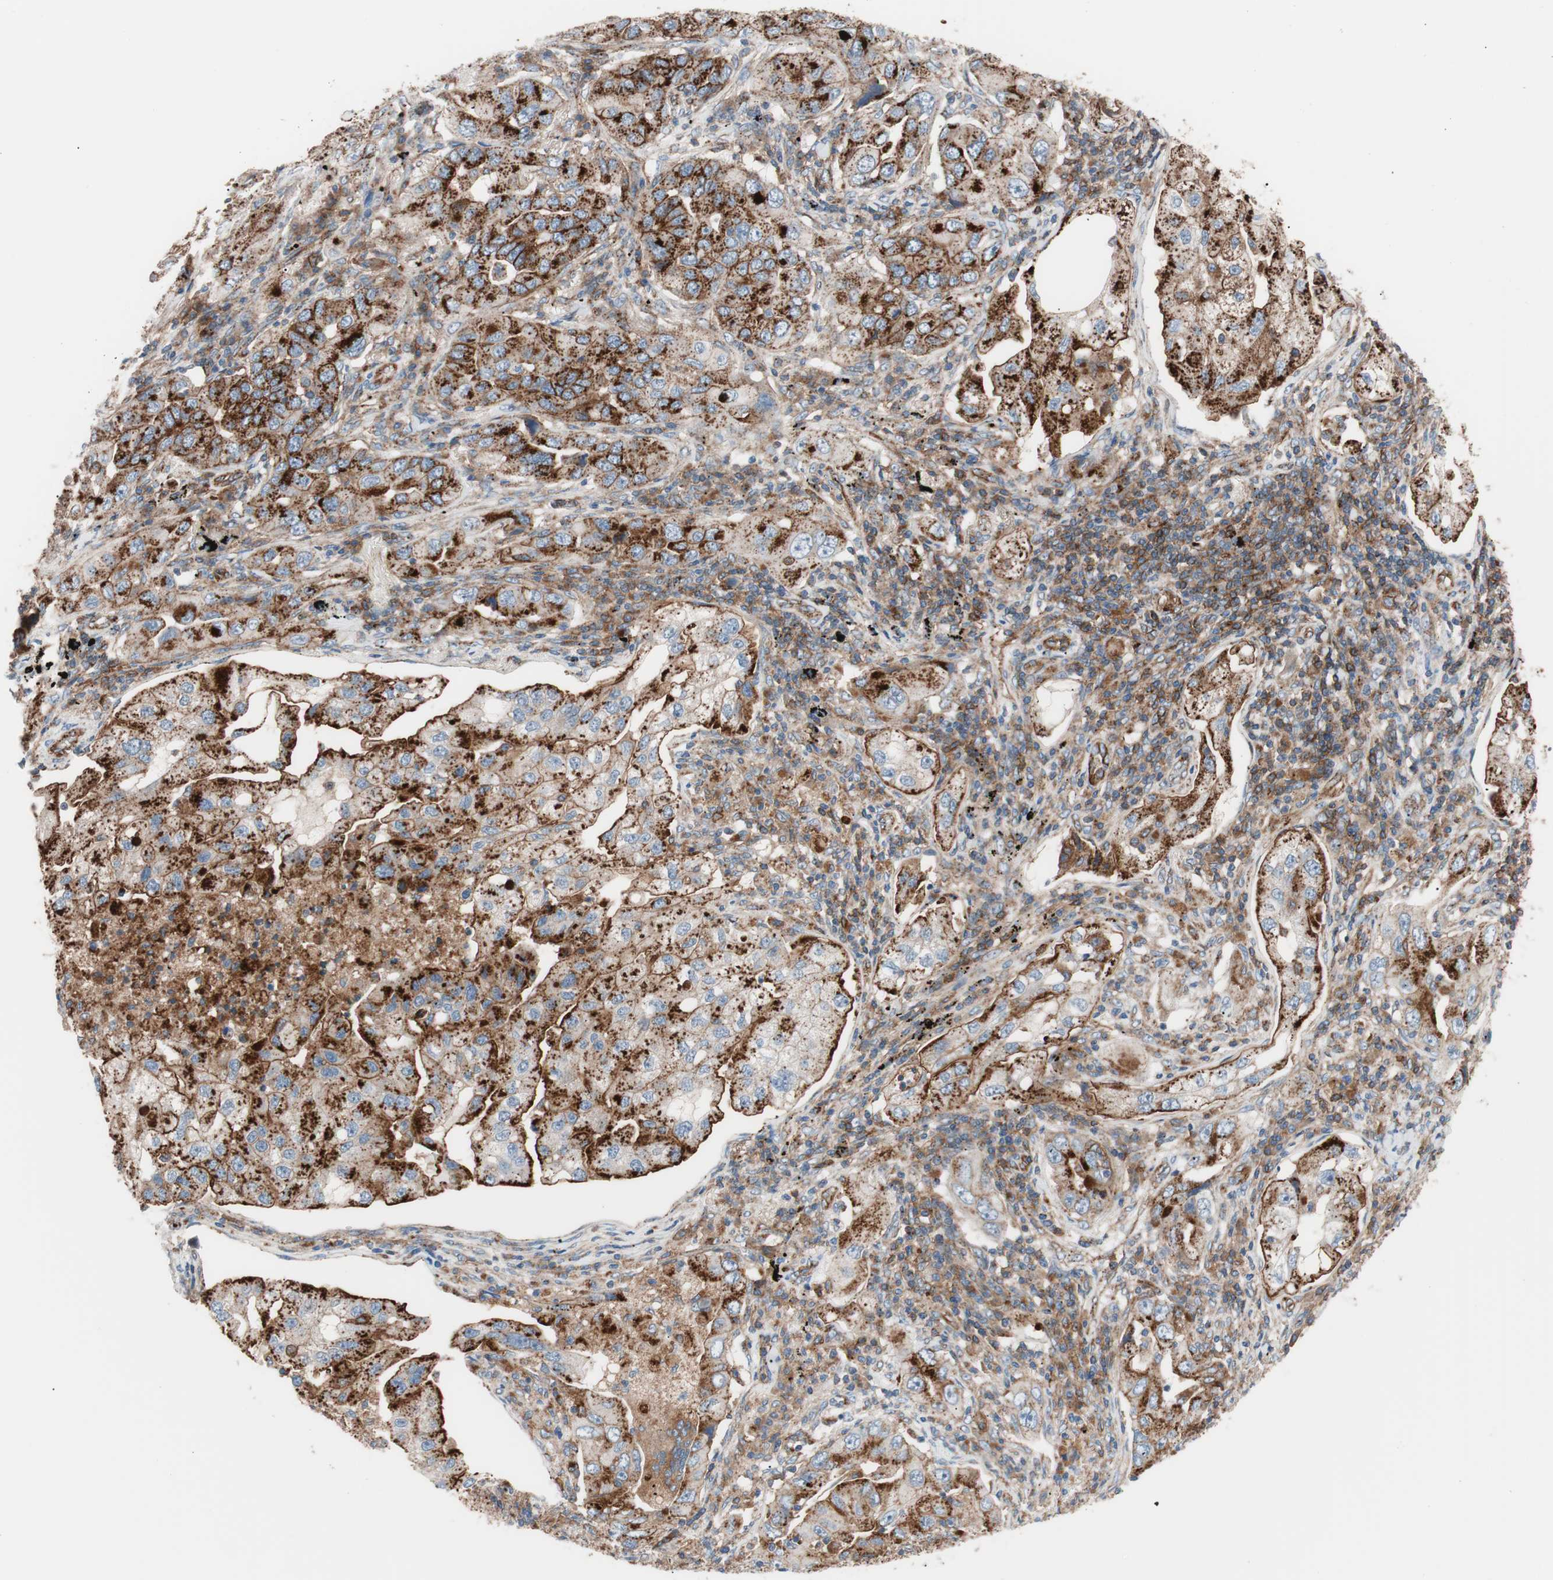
{"staining": {"intensity": "strong", "quantity": ">75%", "location": "cytoplasmic/membranous"}, "tissue": "lung cancer", "cell_type": "Tumor cells", "image_type": "cancer", "snomed": [{"axis": "morphology", "description": "Adenocarcinoma, NOS"}, {"axis": "topography", "description": "Lung"}], "caption": "Strong cytoplasmic/membranous protein expression is appreciated in about >75% of tumor cells in lung cancer (adenocarcinoma). Immunohistochemistry stains the protein of interest in brown and the nuclei are stained blue.", "gene": "FLOT2", "patient": {"sex": "female", "age": 65}}